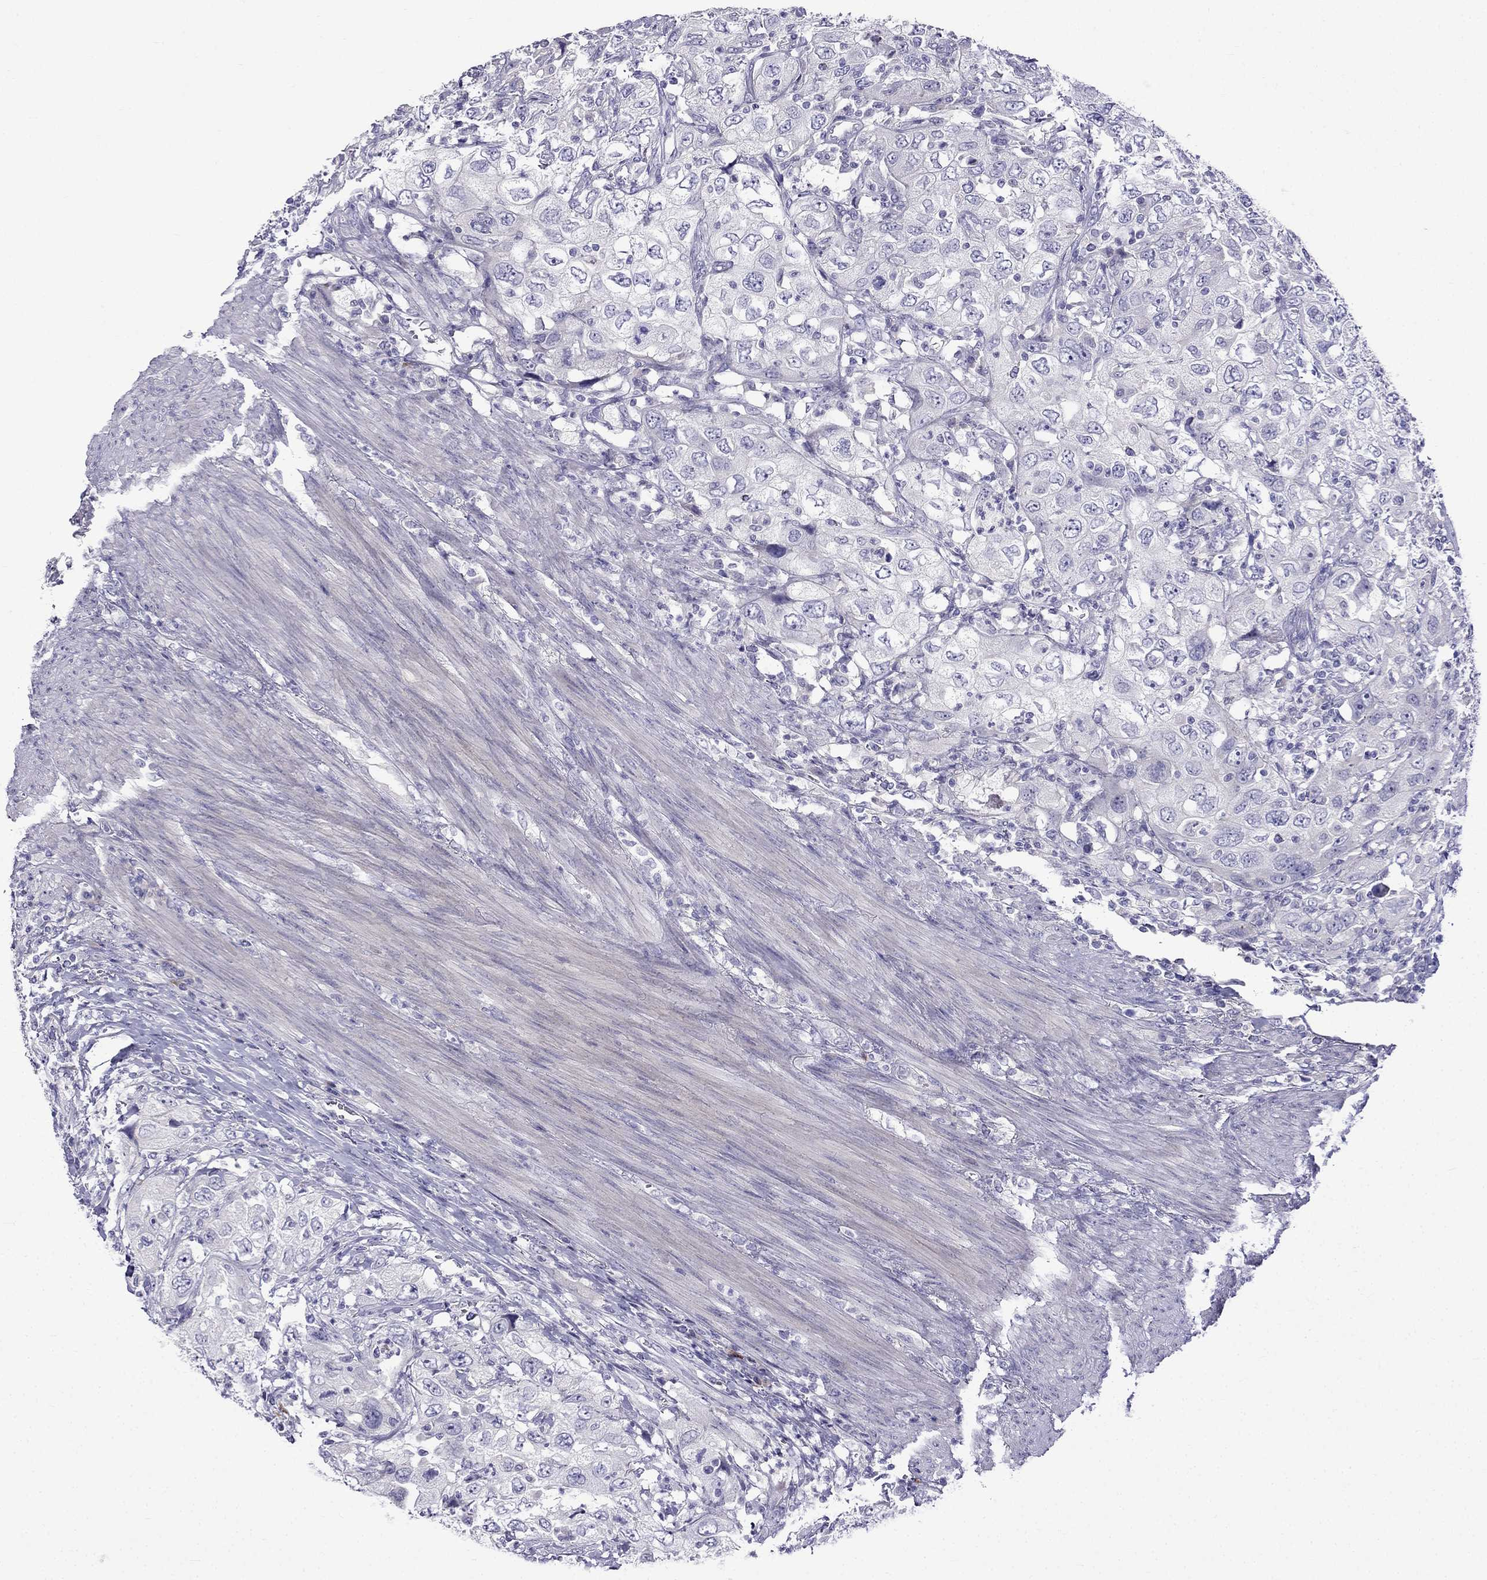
{"staining": {"intensity": "negative", "quantity": "none", "location": "none"}, "tissue": "urothelial cancer", "cell_type": "Tumor cells", "image_type": "cancer", "snomed": [{"axis": "morphology", "description": "Urothelial carcinoma, High grade"}, {"axis": "topography", "description": "Urinary bladder"}], "caption": "Urothelial cancer stained for a protein using IHC demonstrates no staining tumor cells.", "gene": "PATE1", "patient": {"sex": "male", "age": 76}}